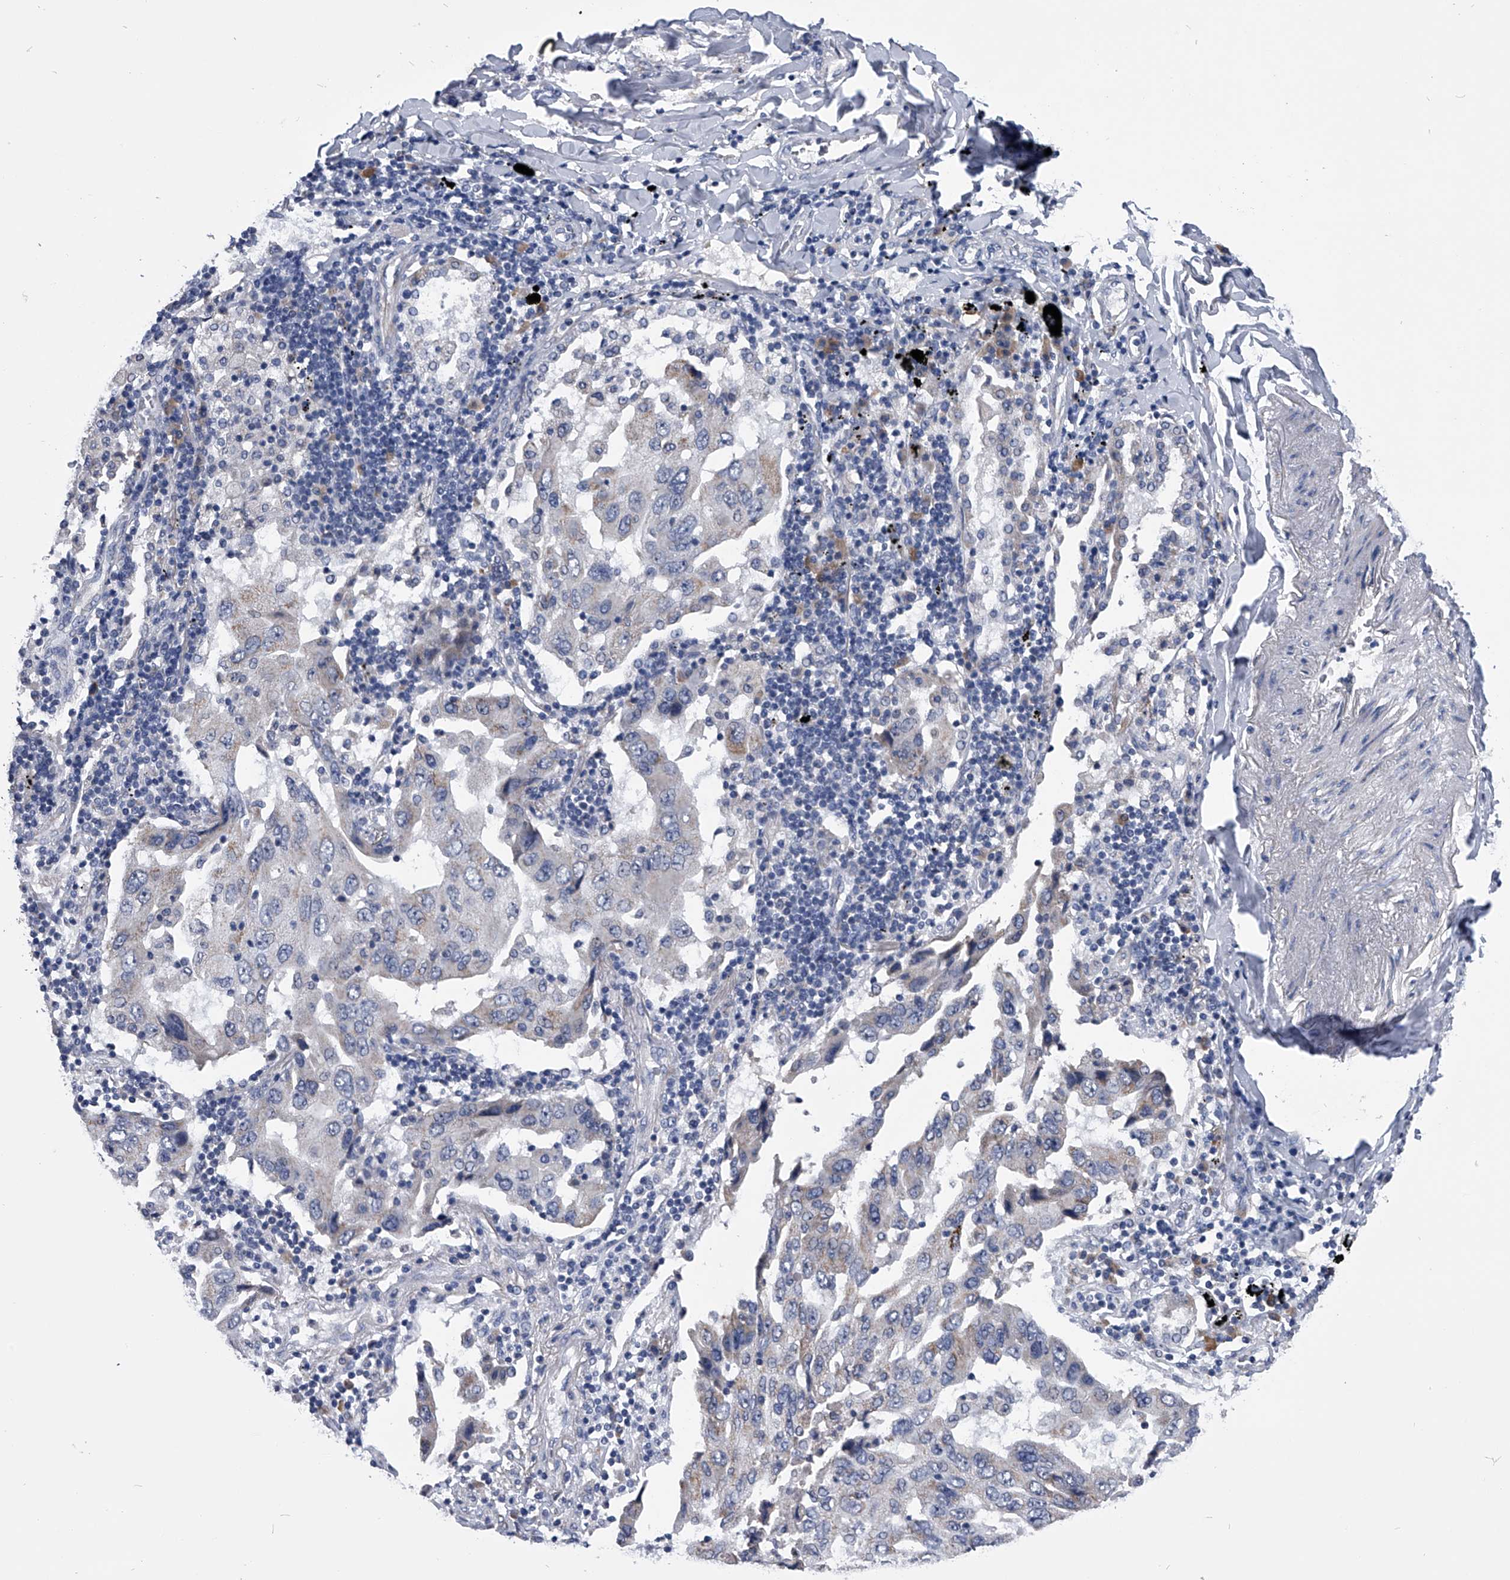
{"staining": {"intensity": "negative", "quantity": "none", "location": "none"}, "tissue": "lung cancer", "cell_type": "Tumor cells", "image_type": "cancer", "snomed": [{"axis": "morphology", "description": "Adenocarcinoma, NOS"}, {"axis": "topography", "description": "Lung"}], "caption": "There is no significant expression in tumor cells of lung cancer (adenocarcinoma).", "gene": "OAT", "patient": {"sex": "female", "age": 65}}